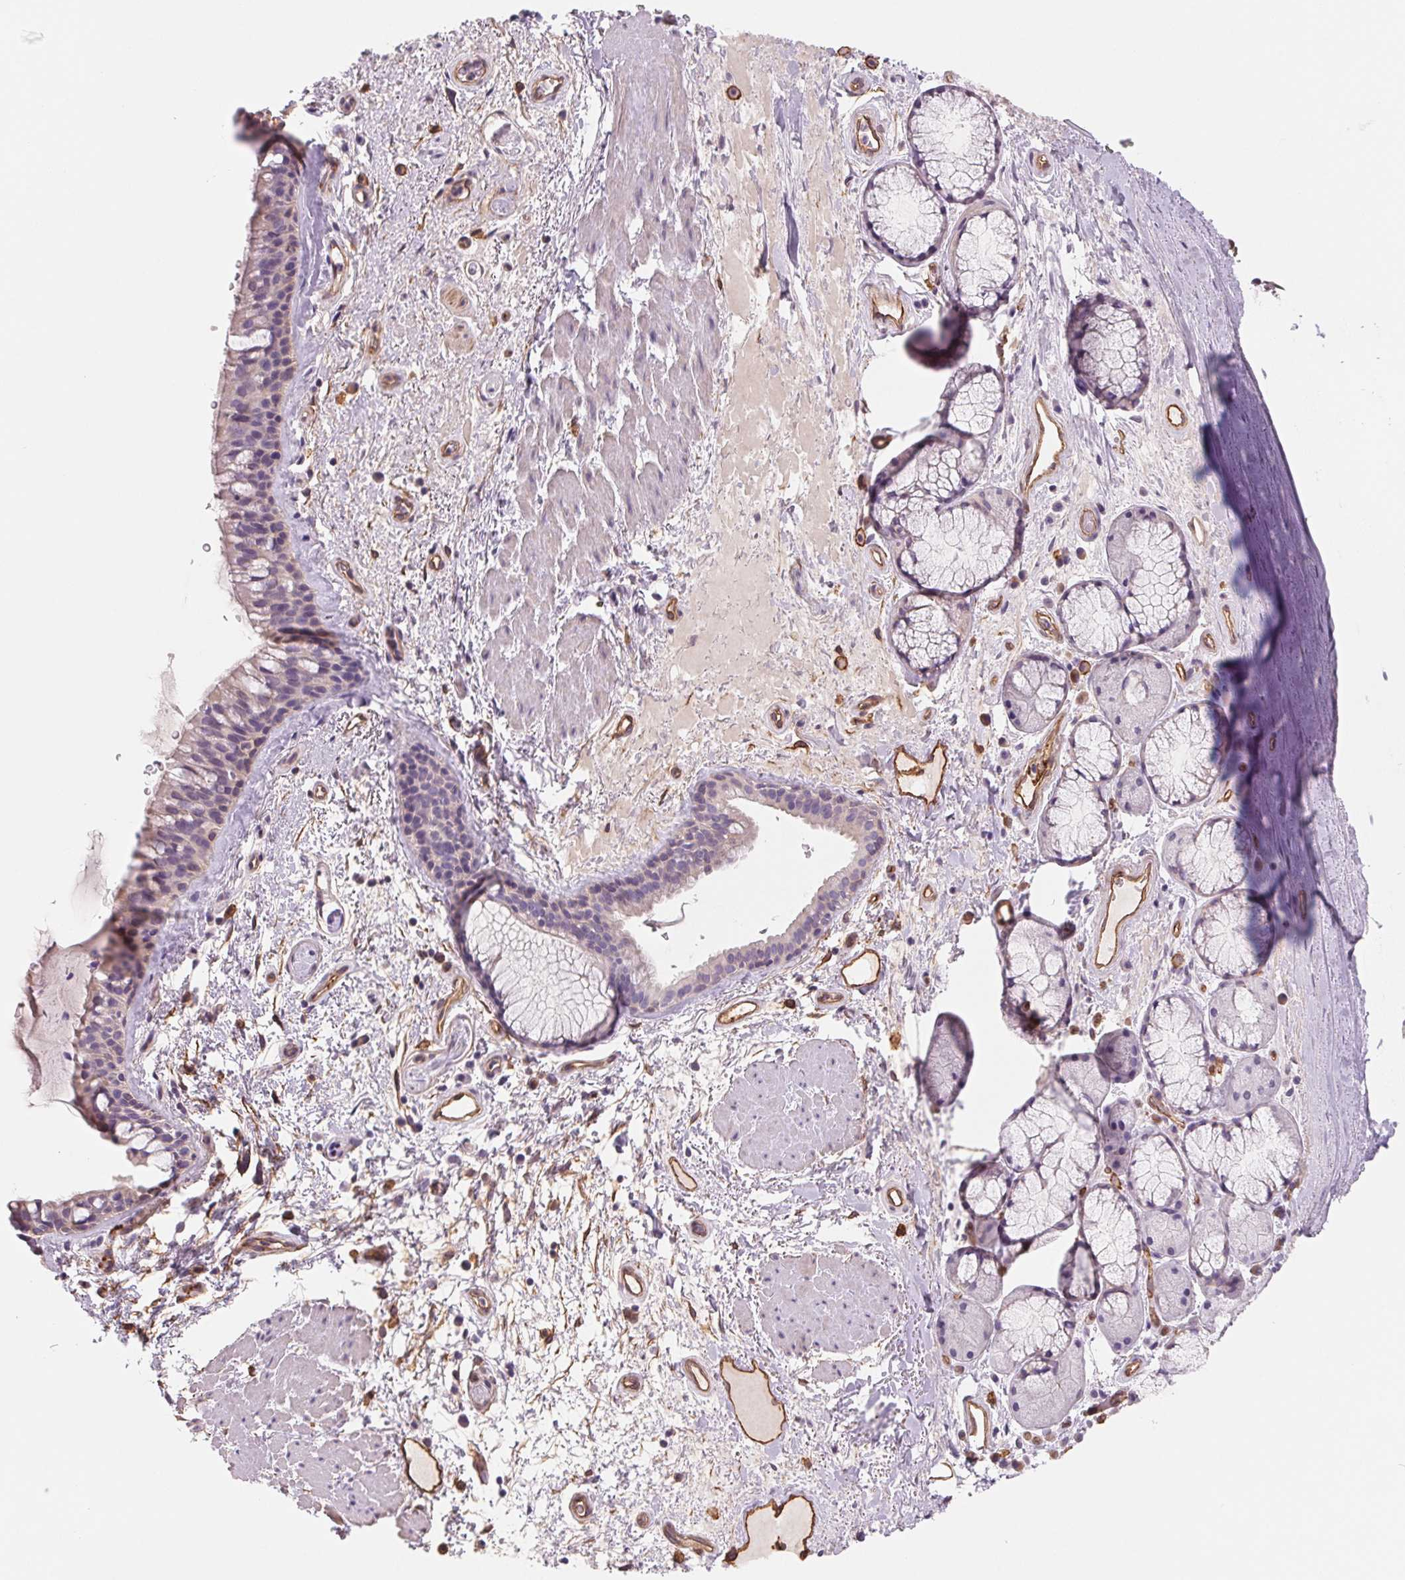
{"staining": {"intensity": "weak", "quantity": "<25%", "location": "cytoplasmic/membranous"}, "tissue": "bronchus", "cell_type": "Respiratory epithelial cells", "image_type": "normal", "snomed": [{"axis": "morphology", "description": "Normal tissue, NOS"}, {"axis": "topography", "description": "Bronchus"}], "caption": "DAB (3,3'-diaminobenzidine) immunohistochemical staining of benign human bronchus exhibits no significant staining in respiratory epithelial cells. The staining is performed using DAB (3,3'-diaminobenzidine) brown chromogen with nuclei counter-stained in using hematoxylin.", "gene": "ANKRD13B", "patient": {"sex": "male", "age": 48}}